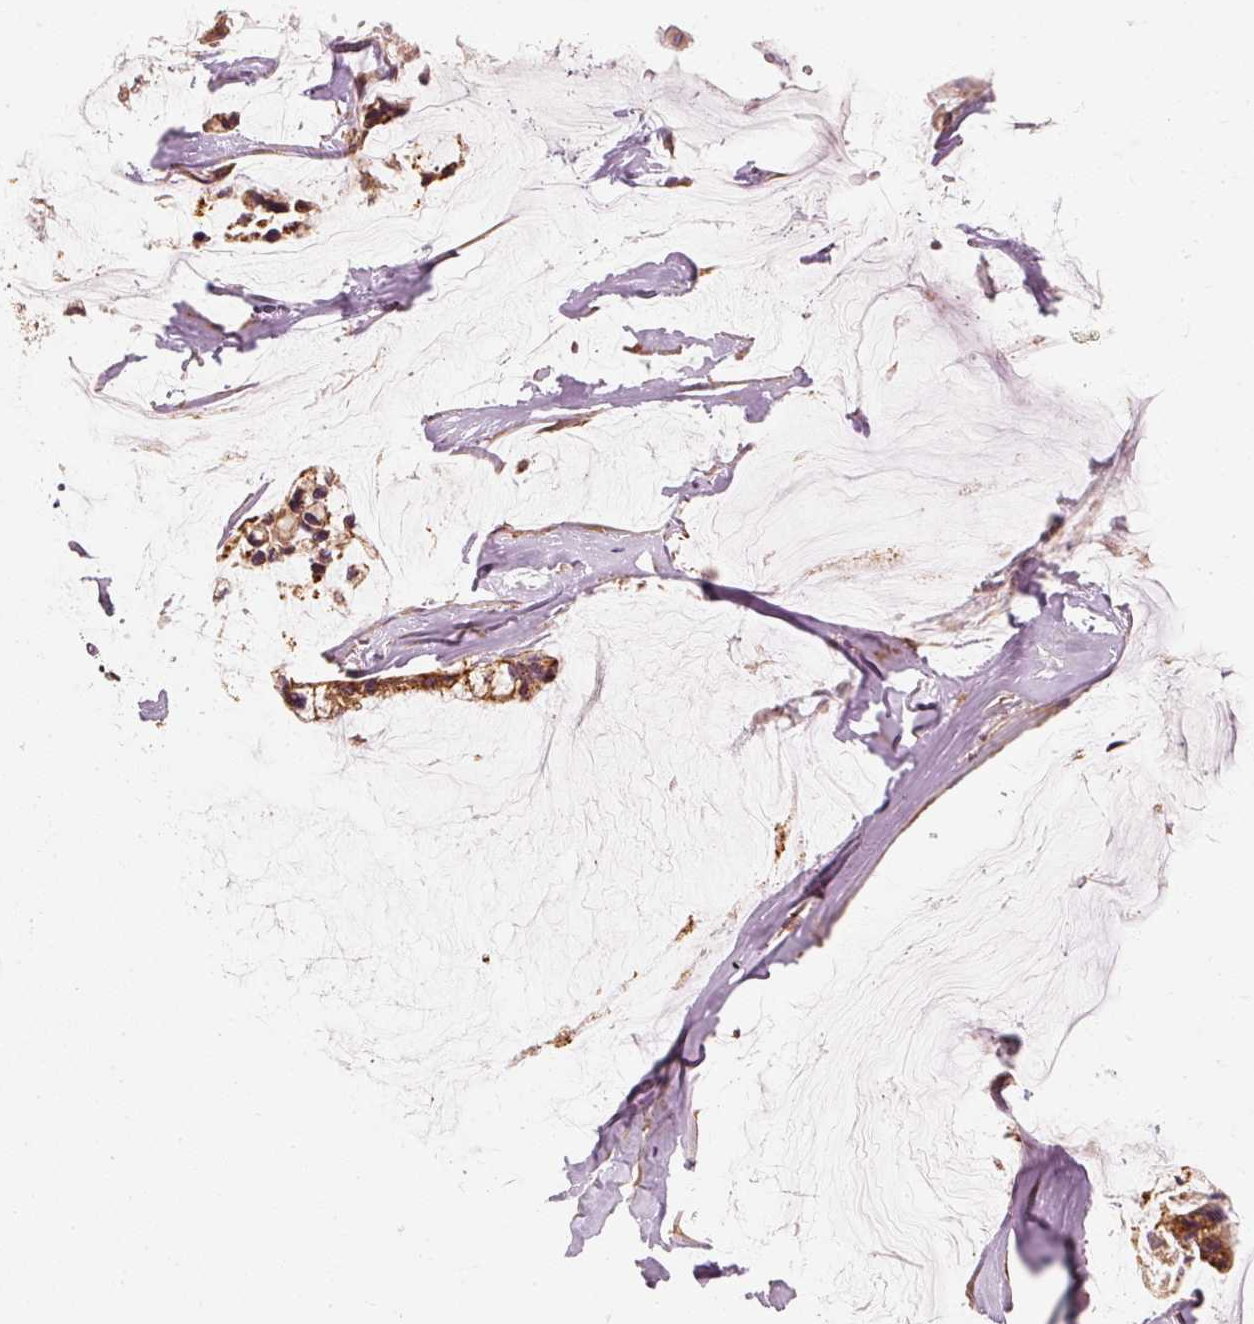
{"staining": {"intensity": "moderate", "quantity": ">75%", "location": "cytoplasmic/membranous"}, "tissue": "ovarian cancer", "cell_type": "Tumor cells", "image_type": "cancer", "snomed": [{"axis": "morphology", "description": "Cystadenocarcinoma, mucinous, NOS"}, {"axis": "topography", "description": "Ovary"}], "caption": "IHC micrograph of ovarian cancer stained for a protein (brown), which reveals medium levels of moderate cytoplasmic/membranous expression in about >75% of tumor cells.", "gene": "TOMM40", "patient": {"sex": "female", "age": 39}}